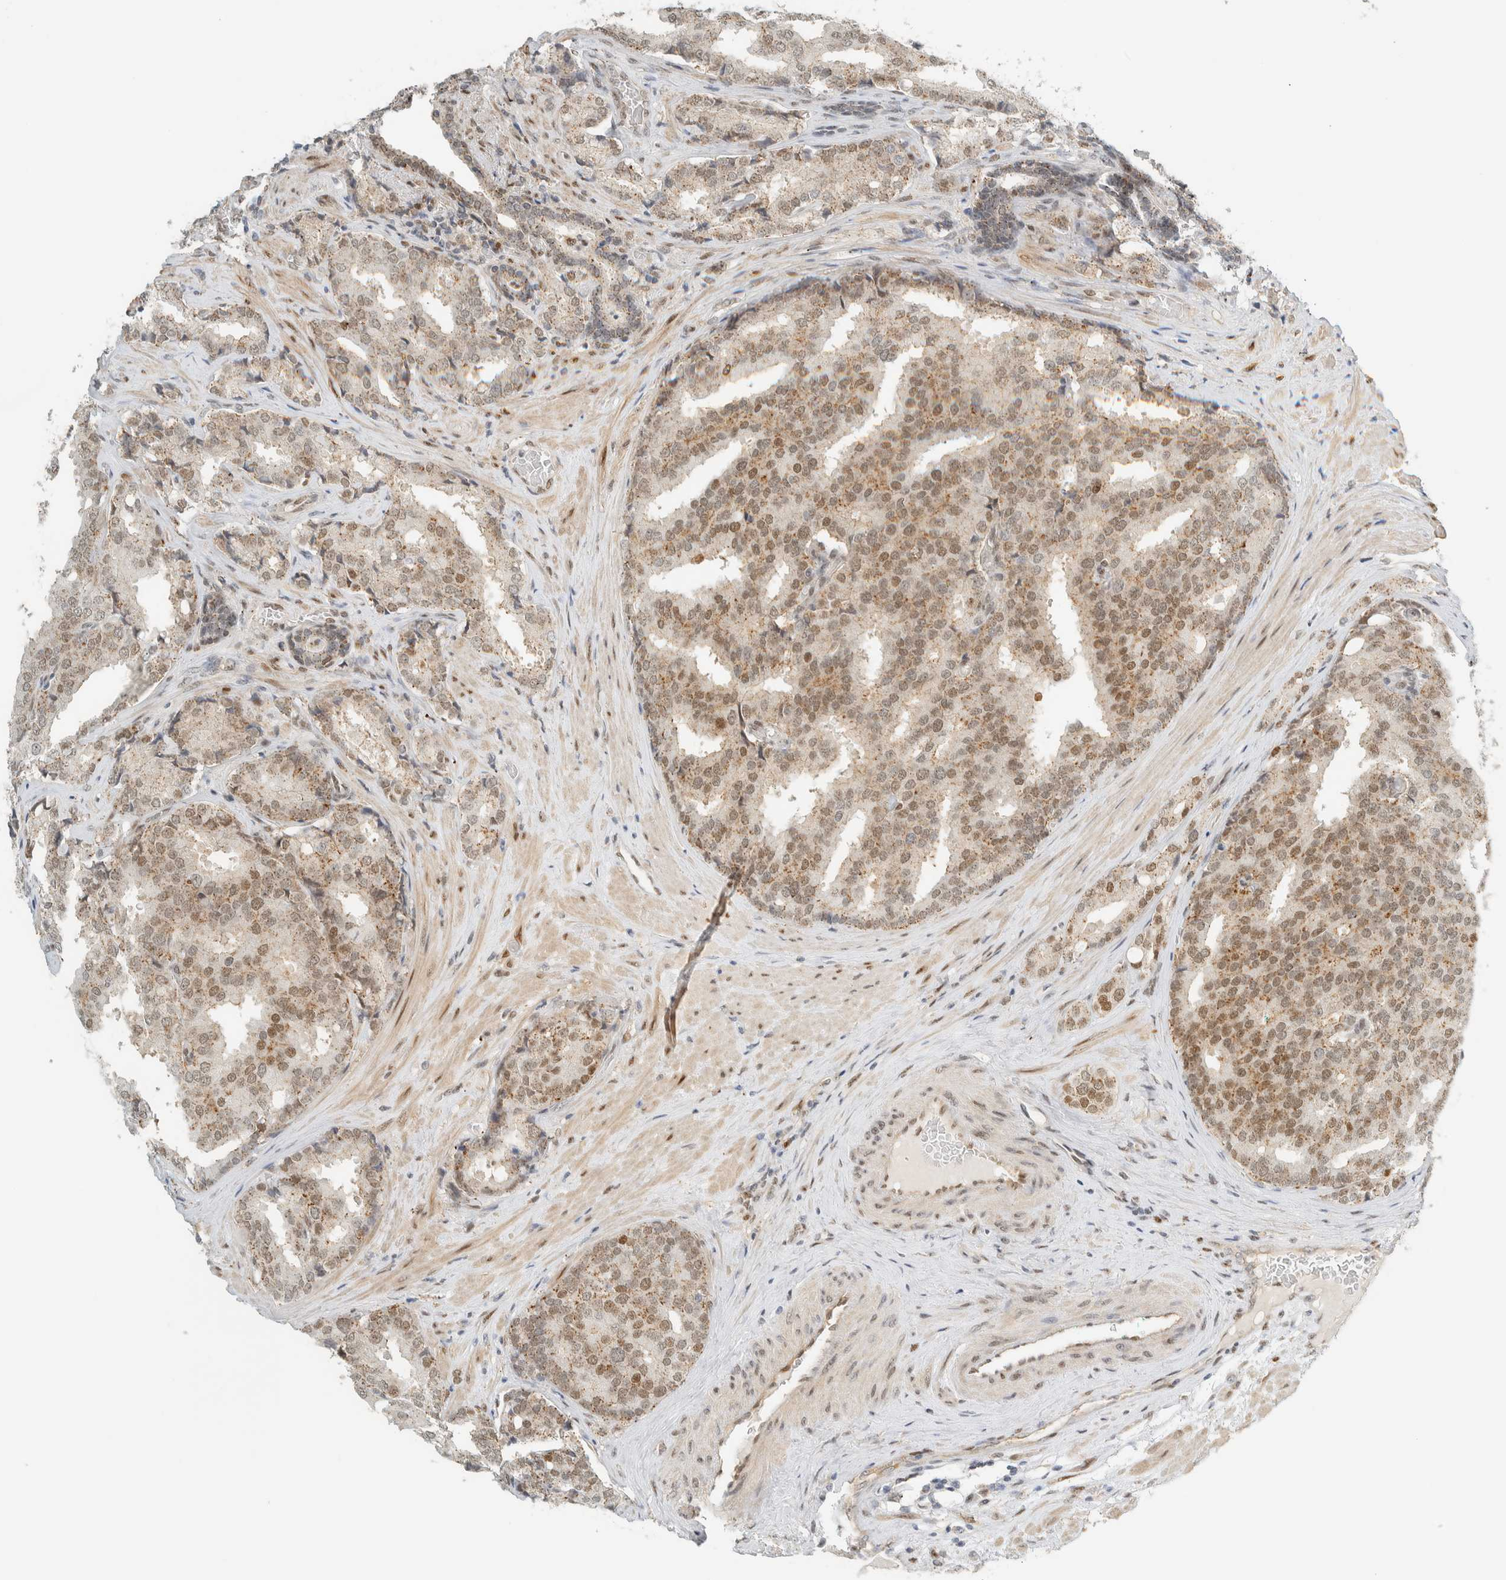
{"staining": {"intensity": "weak", "quantity": ">75%", "location": "cytoplasmic/membranous,nuclear"}, "tissue": "prostate cancer", "cell_type": "Tumor cells", "image_type": "cancer", "snomed": [{"axis": "morphology", "description": "Adenocarcinoma, High grade"}, {"axis": "topography", "description": "Prostate"}], "caption": "IHC of human prostate adenocarcinoma (high-grade) demonstrates low levels of weak cytoplasmic/membranous and nuclear expression in about >75% of tumor cells. (DAB (3,3'-diaminobenzidine) IHC with brightfield microscopy, high magnification).", "gene": "TFE3", "patient": {"sex": "male", "age": 50}}